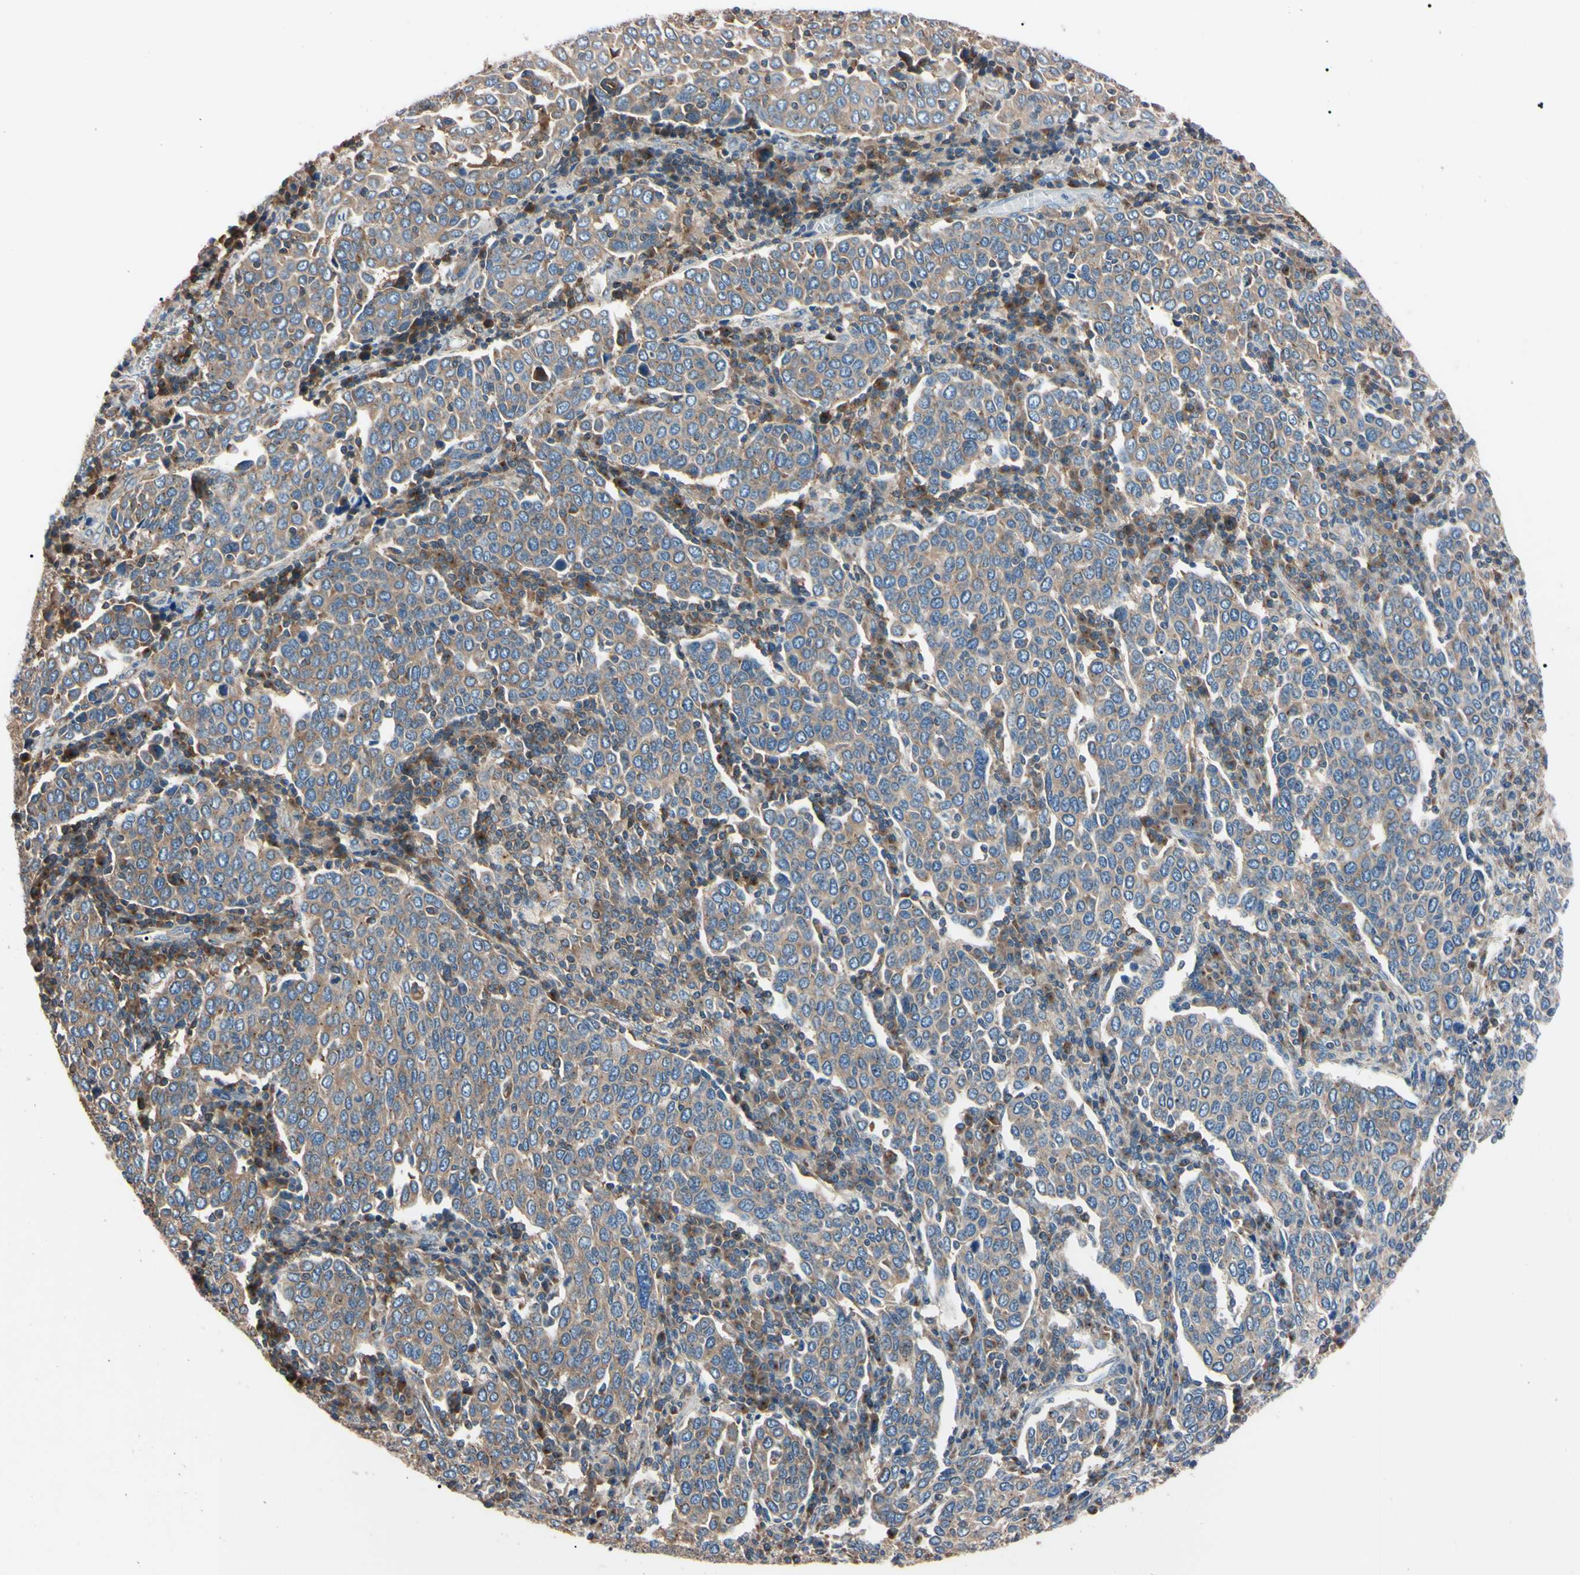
{"staining": {"intensity": "weak", "quantity": ">75%", "location": "cytoplasmic/membranous"}, "tissue": "cervical cancer", "cell_type": "Tumor cells", "image_type": "cancer", "snomed": [{"axis": "morphology", "description": "Squamous cell carcinoma, NOS"}, {"axis": "topography", "description": "Cervix"}], "caption": "Protein expression analysis of cervical squamous cell carcinoma reveals weak cytoplasmic/membranous positivity in approximately >75% of tumor cells.", "gene": "PRKACA", "patient": {"sex": "female", "age": 40}}